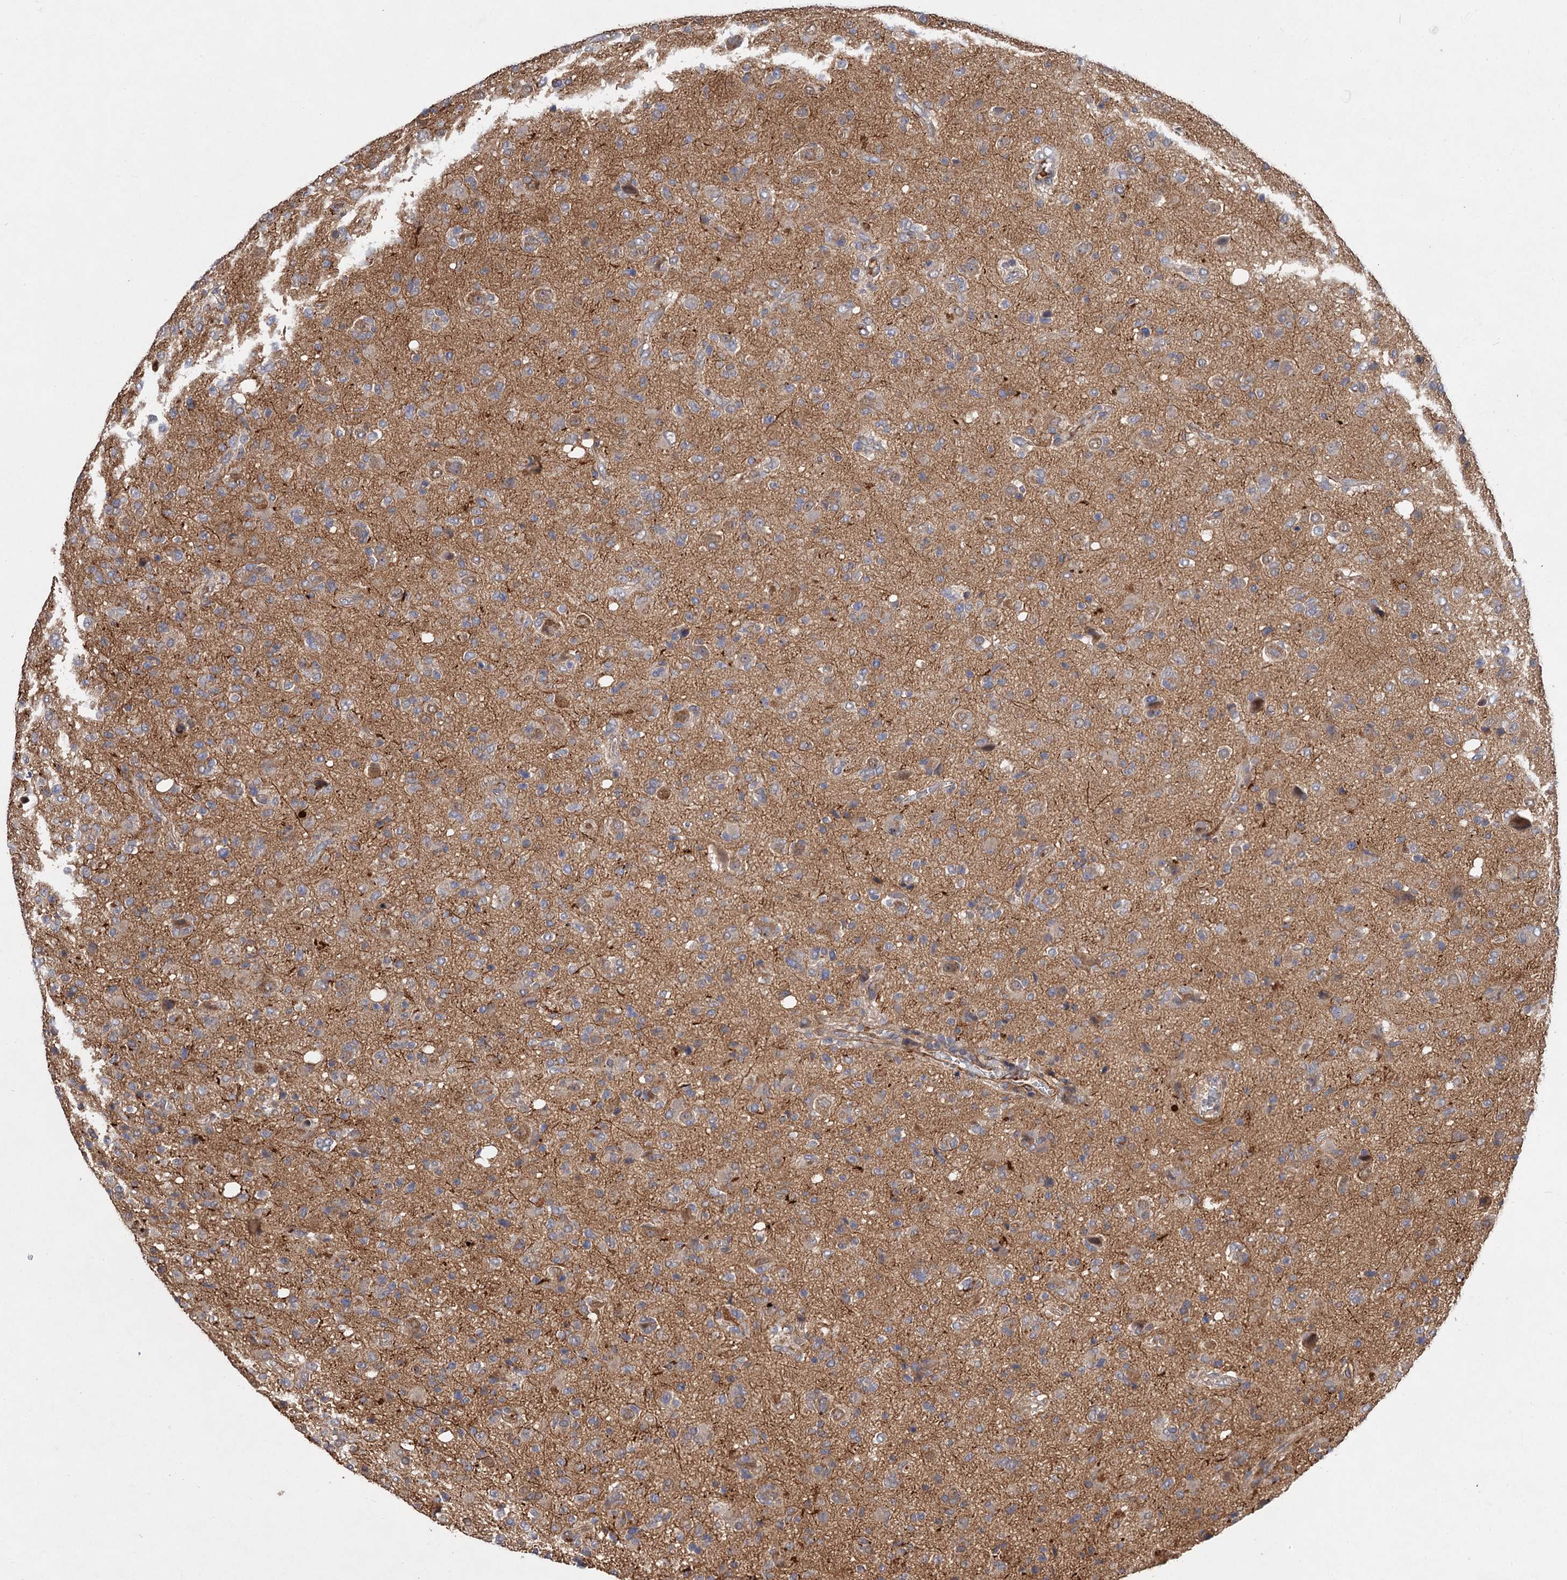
{"staining": {"intensity": "weak", "quantity": "25%-75%", "location": "cytoplasmic/membranous"}, "tissue": "glioma", "cell_type": "Tumor cells", "image_type": "cancer", "snomed": [{"axis": "morphology", "description": "Glioma, malignant, High grade"}, {"axis": "topography", "description": "Brain"}], "caption": "This is an image of IHC staining of malignant high-grade glioma, which shows weak staining in the cytoplasmic/membranous of tumor cells.", "gene": "FBXW8", "patient": {"sex": "female", "age": 57}}